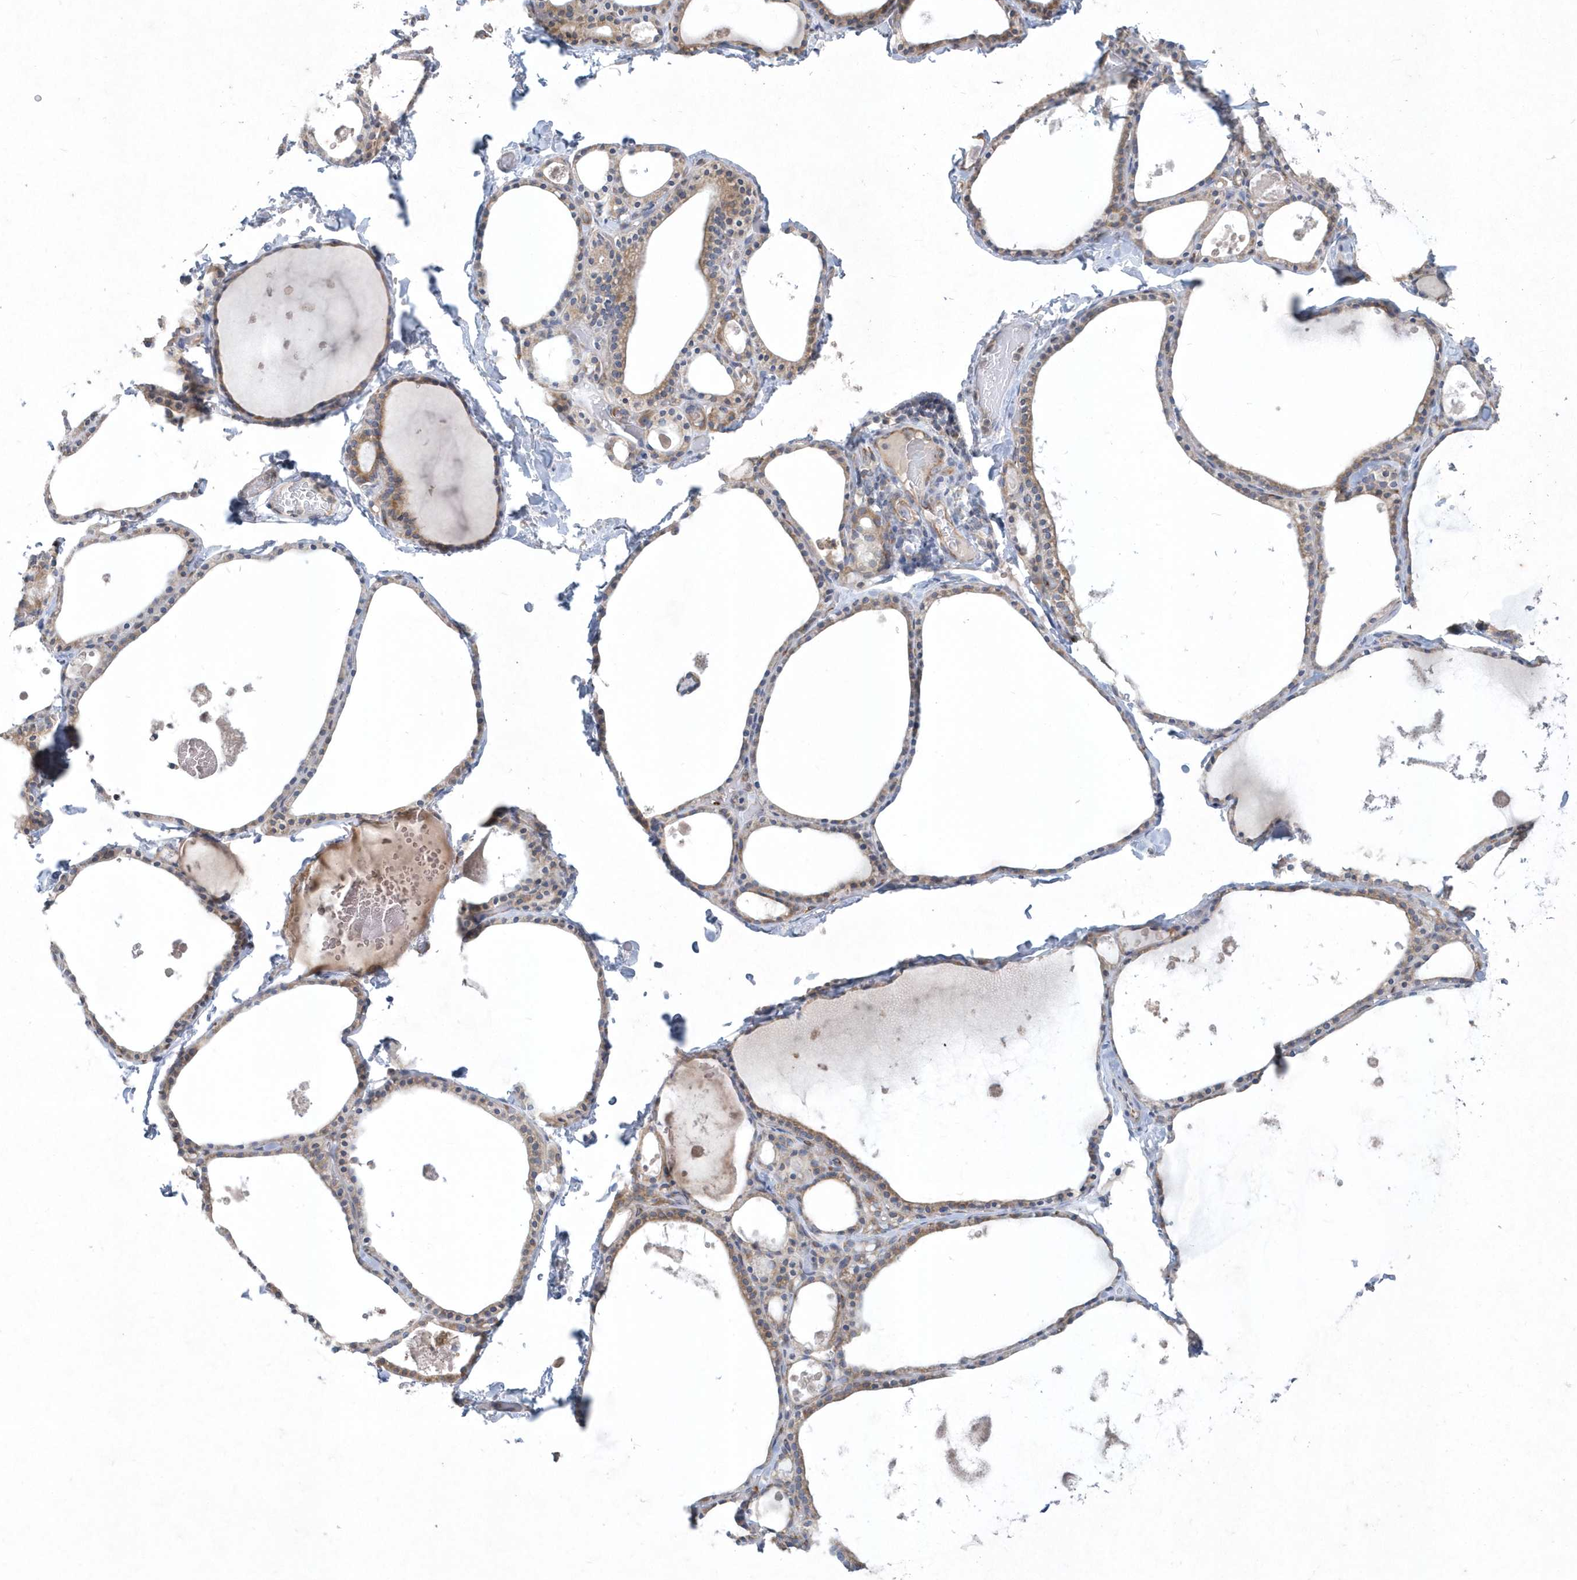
{"staining": {"intensity": "moderate", "quantity": ">75%", "location": "cytoplasmic/membranous"}, "tissue": "thyroid gland", "cell_type": "Glandular cells", "image_type": "normal", "snomed": [{"axis": "morphology", "description": "Normal tissue, NOS"}, {"axis": "topography", "description": "Thyroid gland"}], "caption": "Protein positivity by immunohistochemistry (IHC) exhibits moderate cytoplasmic/membranous staining in approximately >75% of glandular cells in normal thyroid gland.", "gene": "DGAT1", "patient": {"sex": "male", "age": 56}}